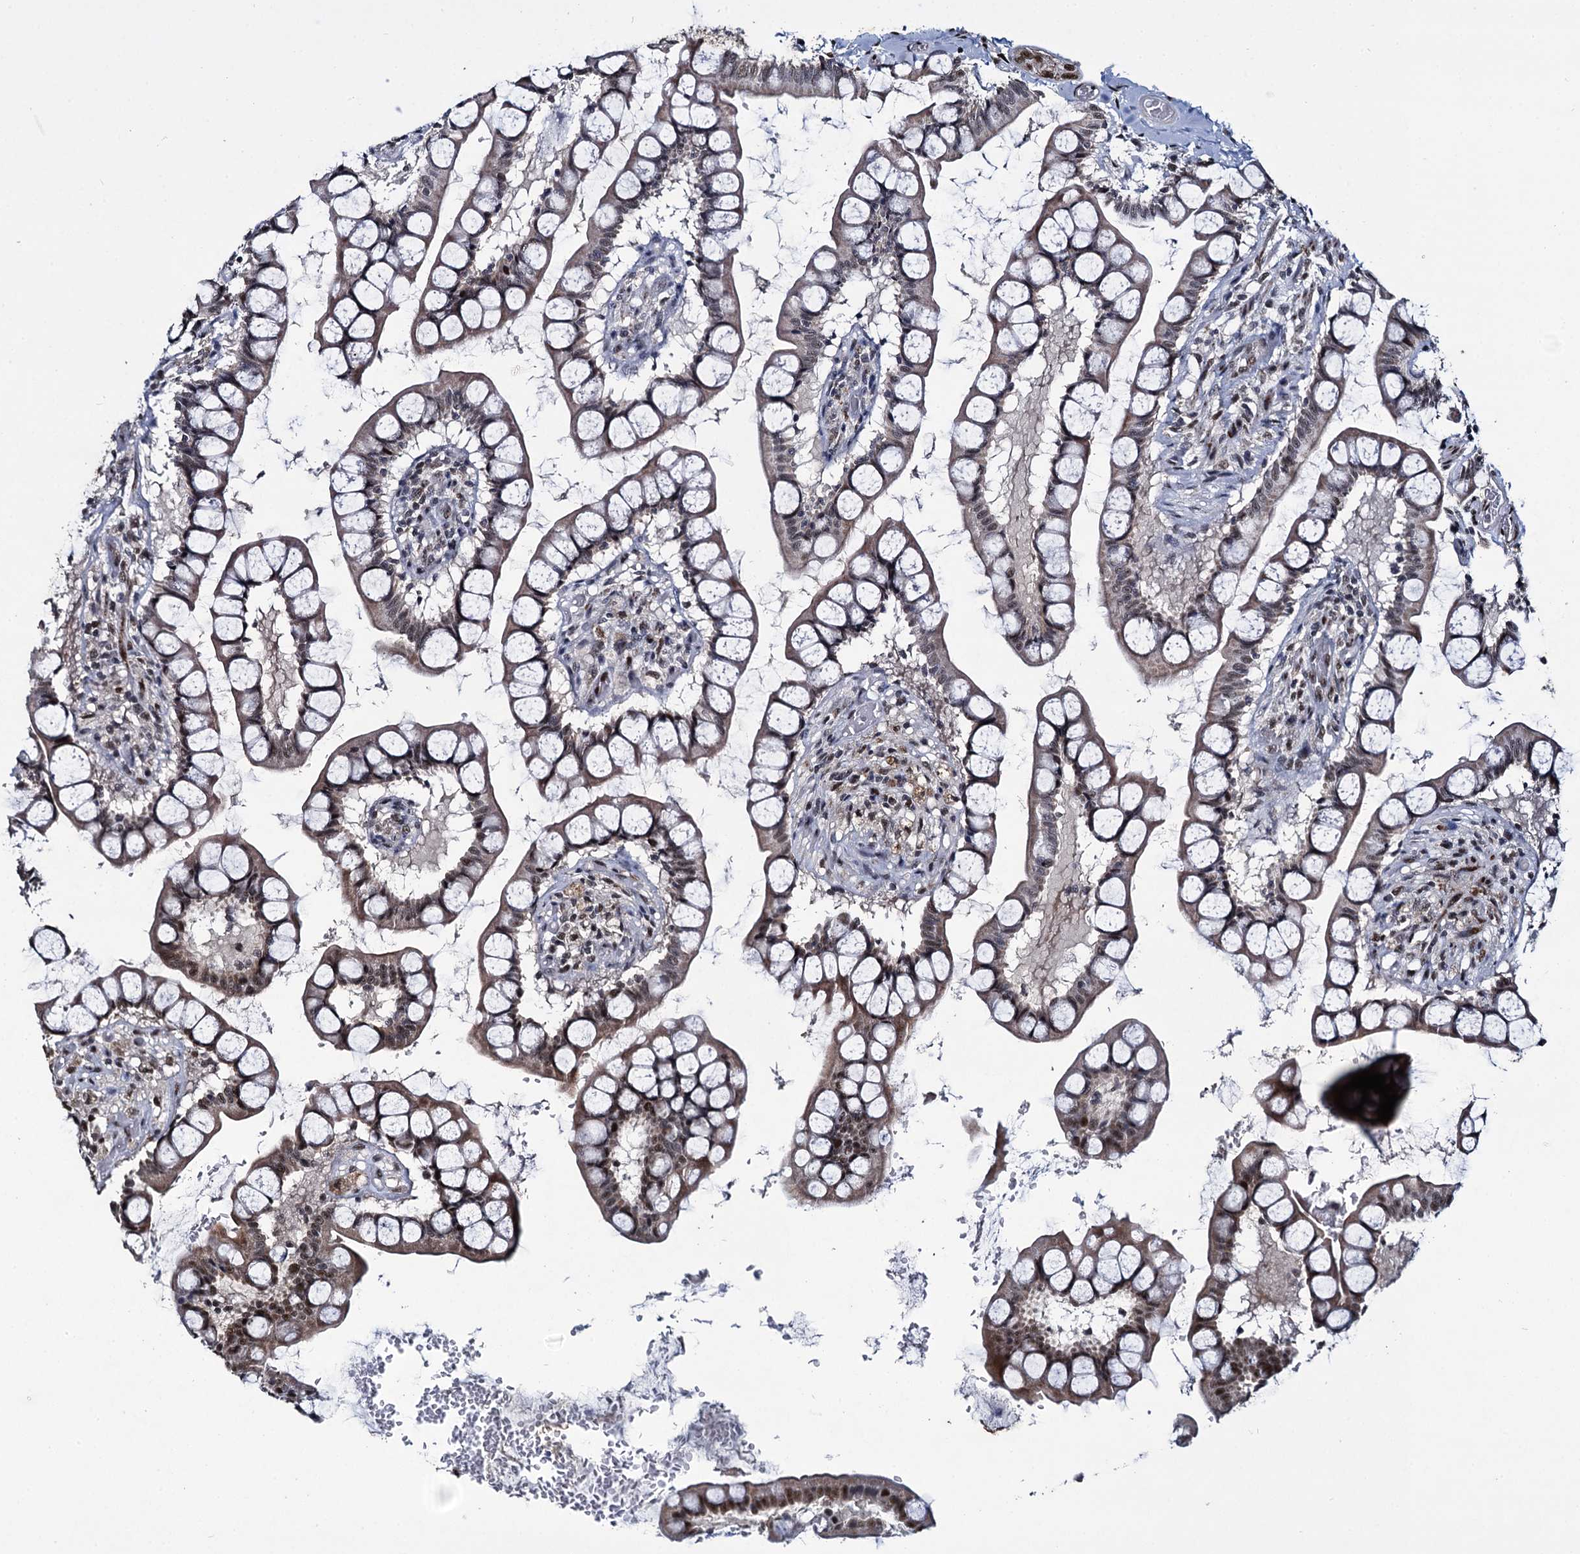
{"staining": {"intensity": "moderate", "quantity": ">75%", "location": "cytoplasmic/membranous,nuclear"}, "tissue": "small intestine", "cell_type": "Glandular cells", "image_type": "normal", "snomed": [{"axis": "morphology", "description": "Normal tissue, NOS"}, {"axis": "topography", "description": "Small intestine"}], "caption": "Unremarkable small intestine exhibits moderate cytoplasmic/membranous,nuclear positivity in approximately >75% of glandular cells, visualized by immunohistochemistry.", "gene": "RPUSD4", "patient": {"sex": "male", "age": 52}}